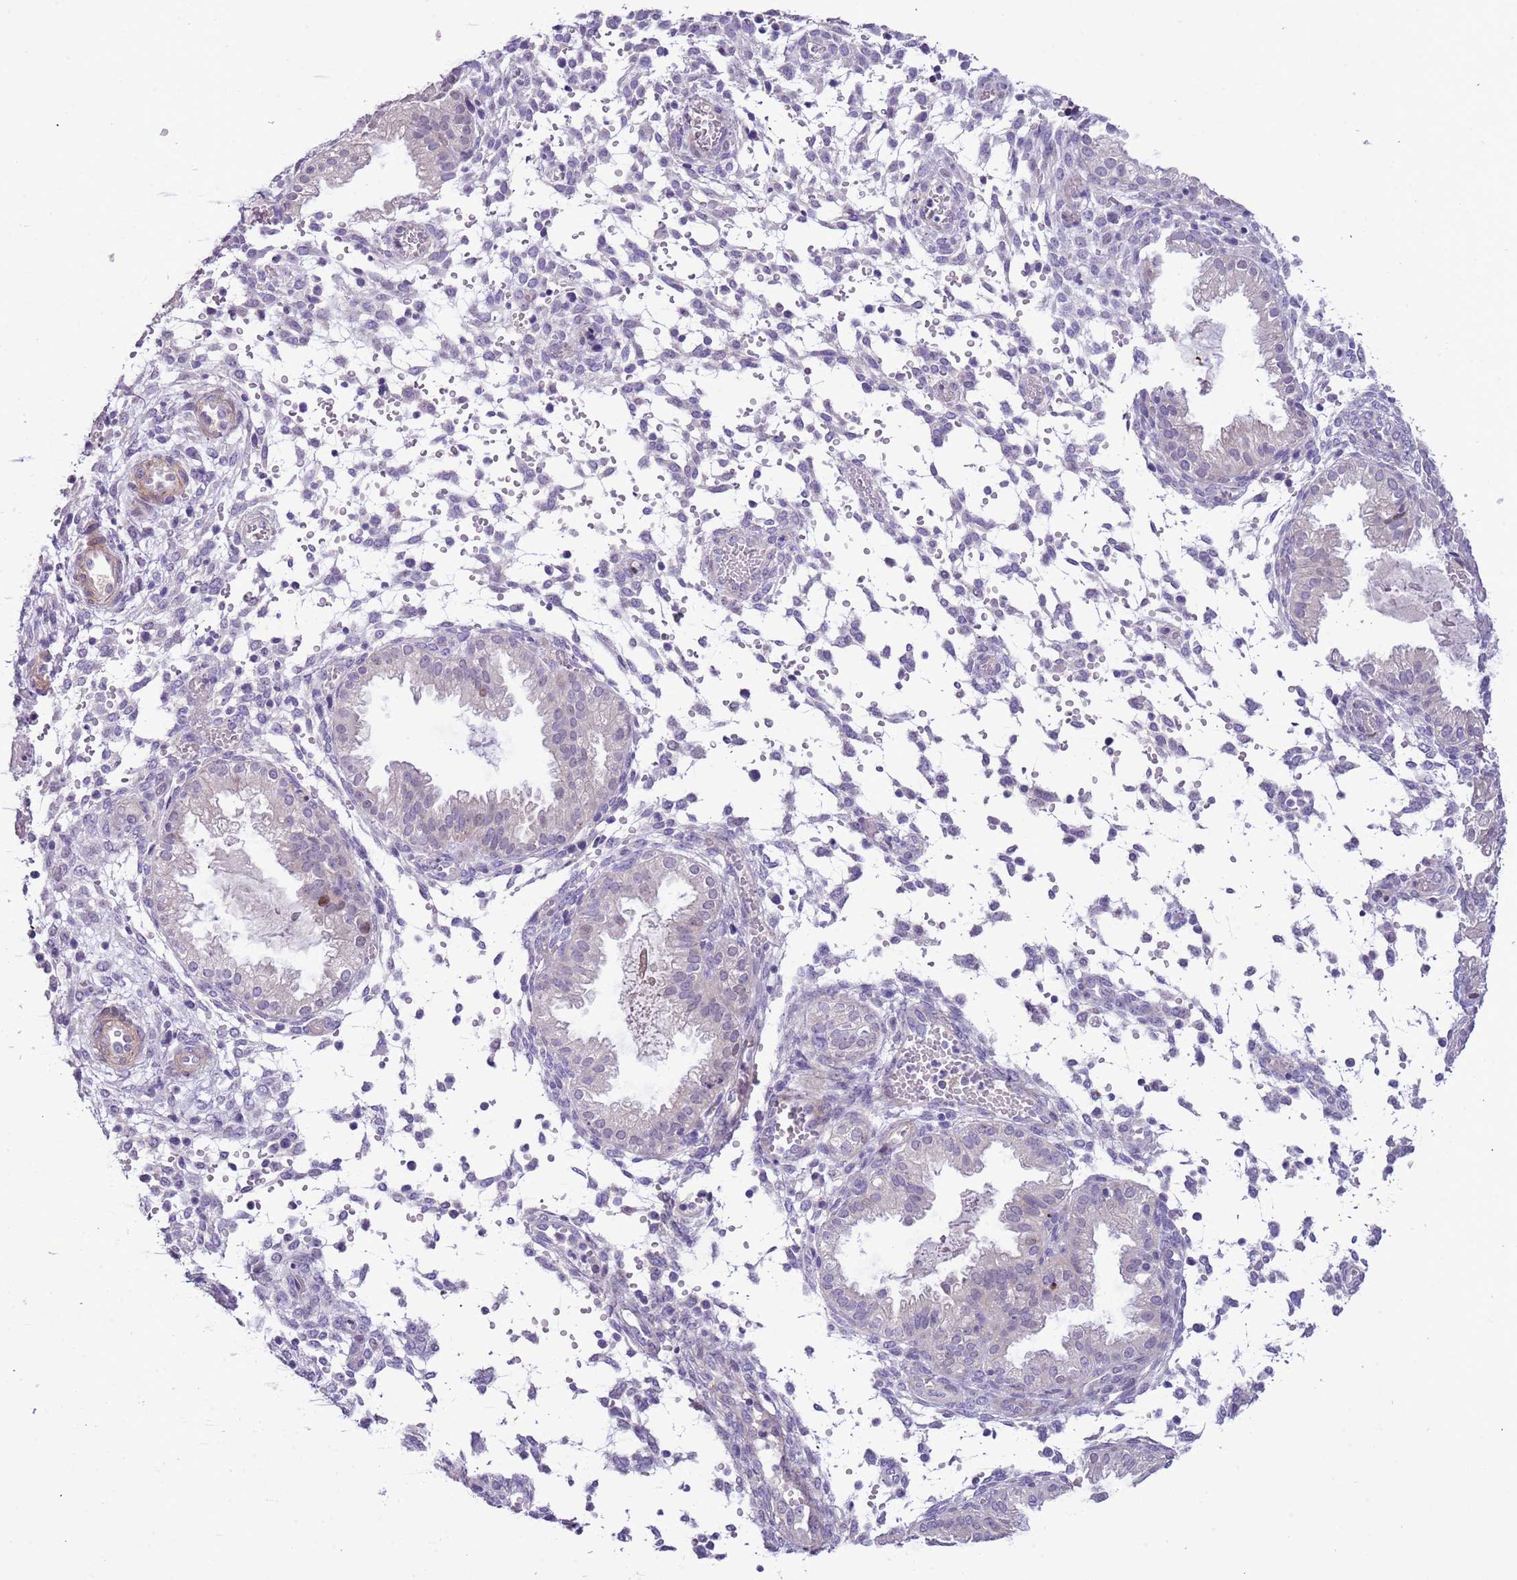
{"staining": {"intensity": "negative", "quantity": "none", "location": "none"}, "tissue": "endometrium", "cell_type": "Cells in endometrial stroma", "image_type": "normal", "snomed": [{"axis": "morphology", "description": "Normal tissue, NOS"}, {"axis": "topography", "description": "Endometrium"}], "caption": "A high-resolution photomicrograph shows IHC staining of normal endometrium, which exhibits no significant positivity in cells in endometrial stroma. (DAB (3,3'-diaminobenzidine) immunohistochemistry (IHC) with hematoxylin counter stain).", "gene": "PLEKHH1", "patient": {"sex": "female", "age": 33}}